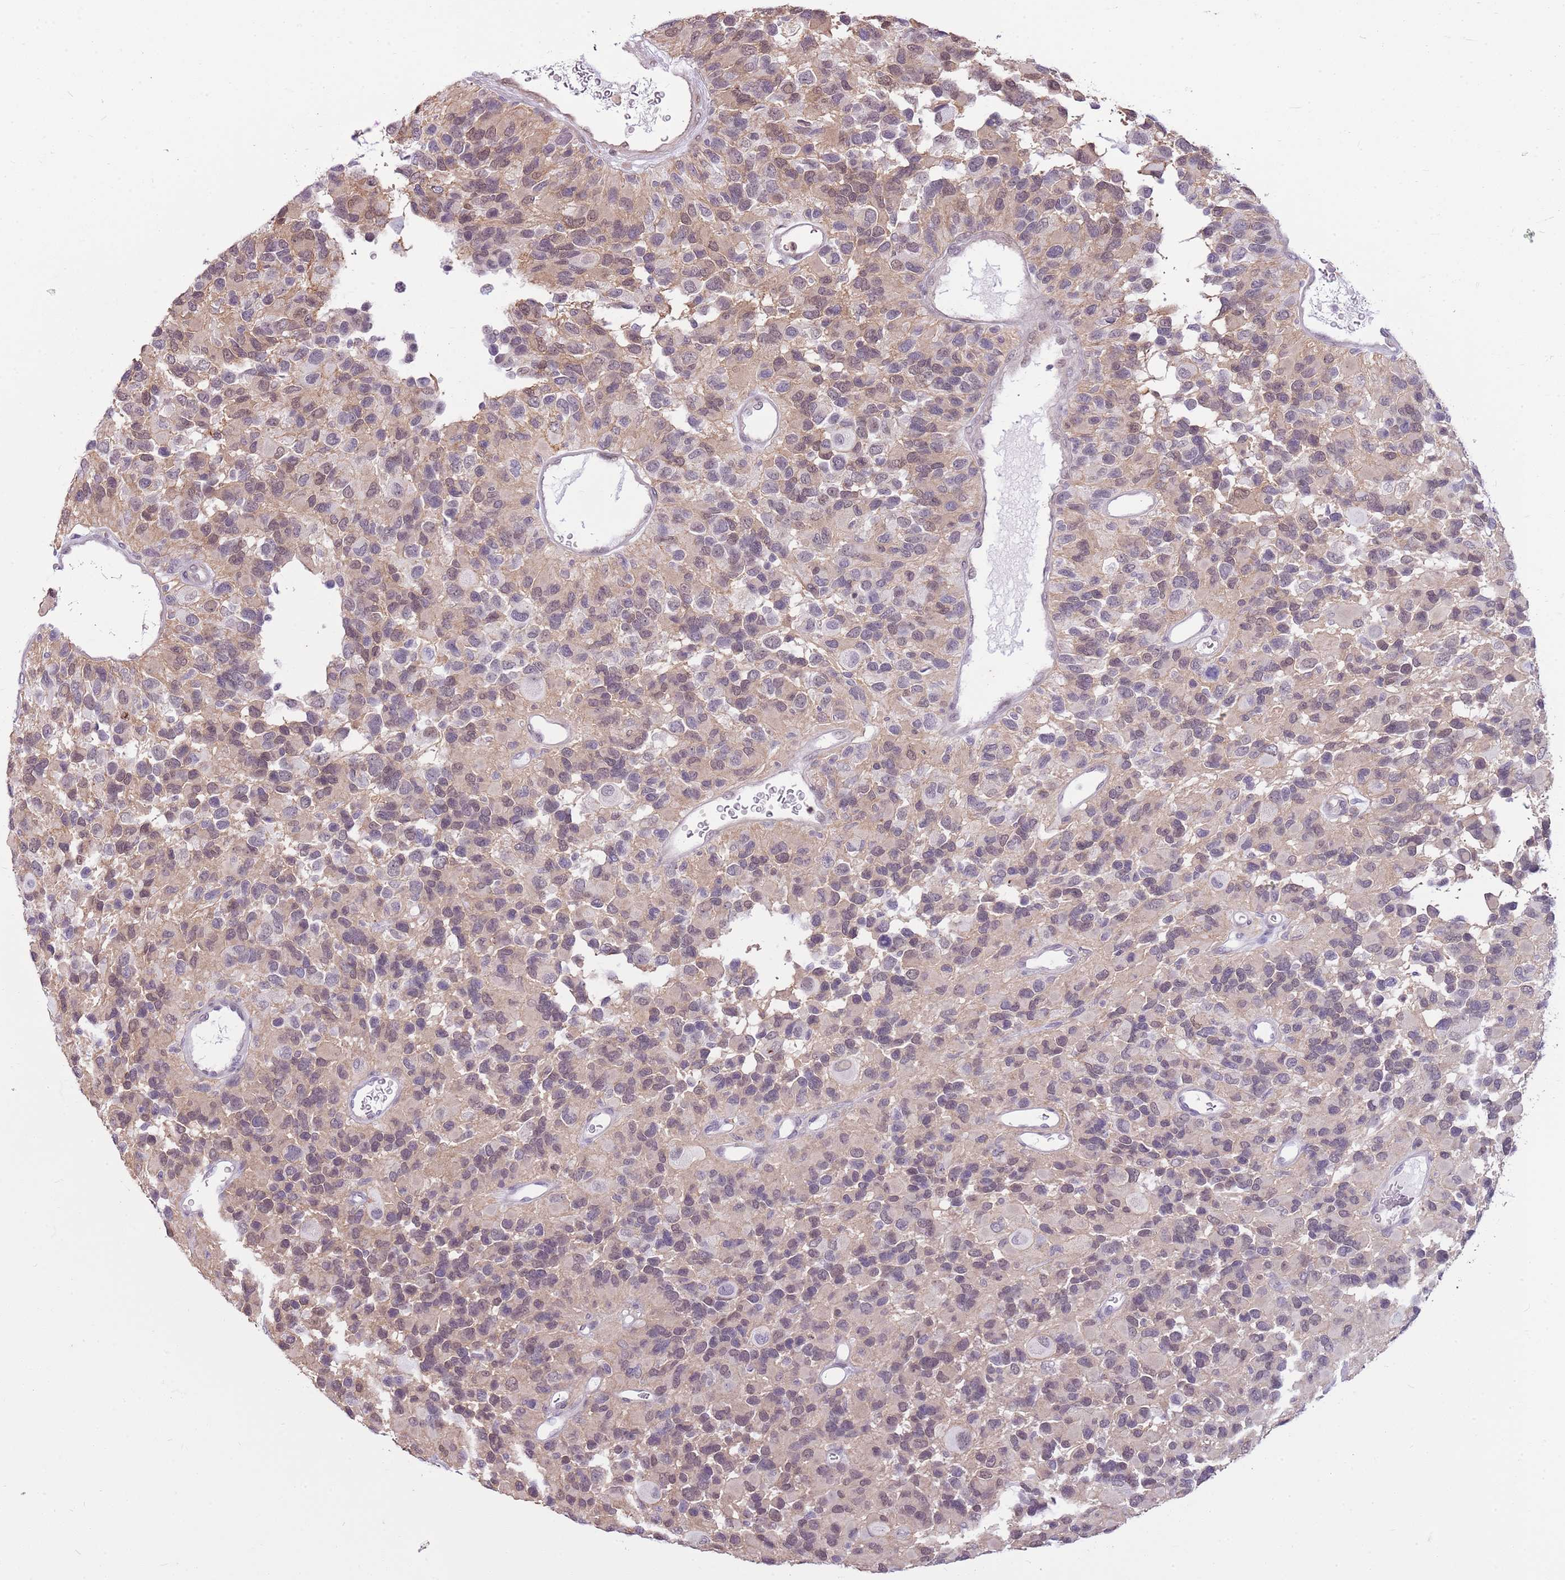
{"staining": {"intensity": "weak", "quantity": "<25%", "location": "nuclear"}, "tissue": "glioma", "cell_type": "Tumor cells", "image_type": "cancer", "snomed": [{"axis": "morphology", "description": "Glioma, malignant, High grade"}, {"axis": "topography", "description": "Brain"}], "caption": "This is an immunohistochemistry (IHC) photomicrograph of human glioma. There is no expression in tumor cells.", "gene": "DHX32", "patient": {"sex": "male", "age": 77}}